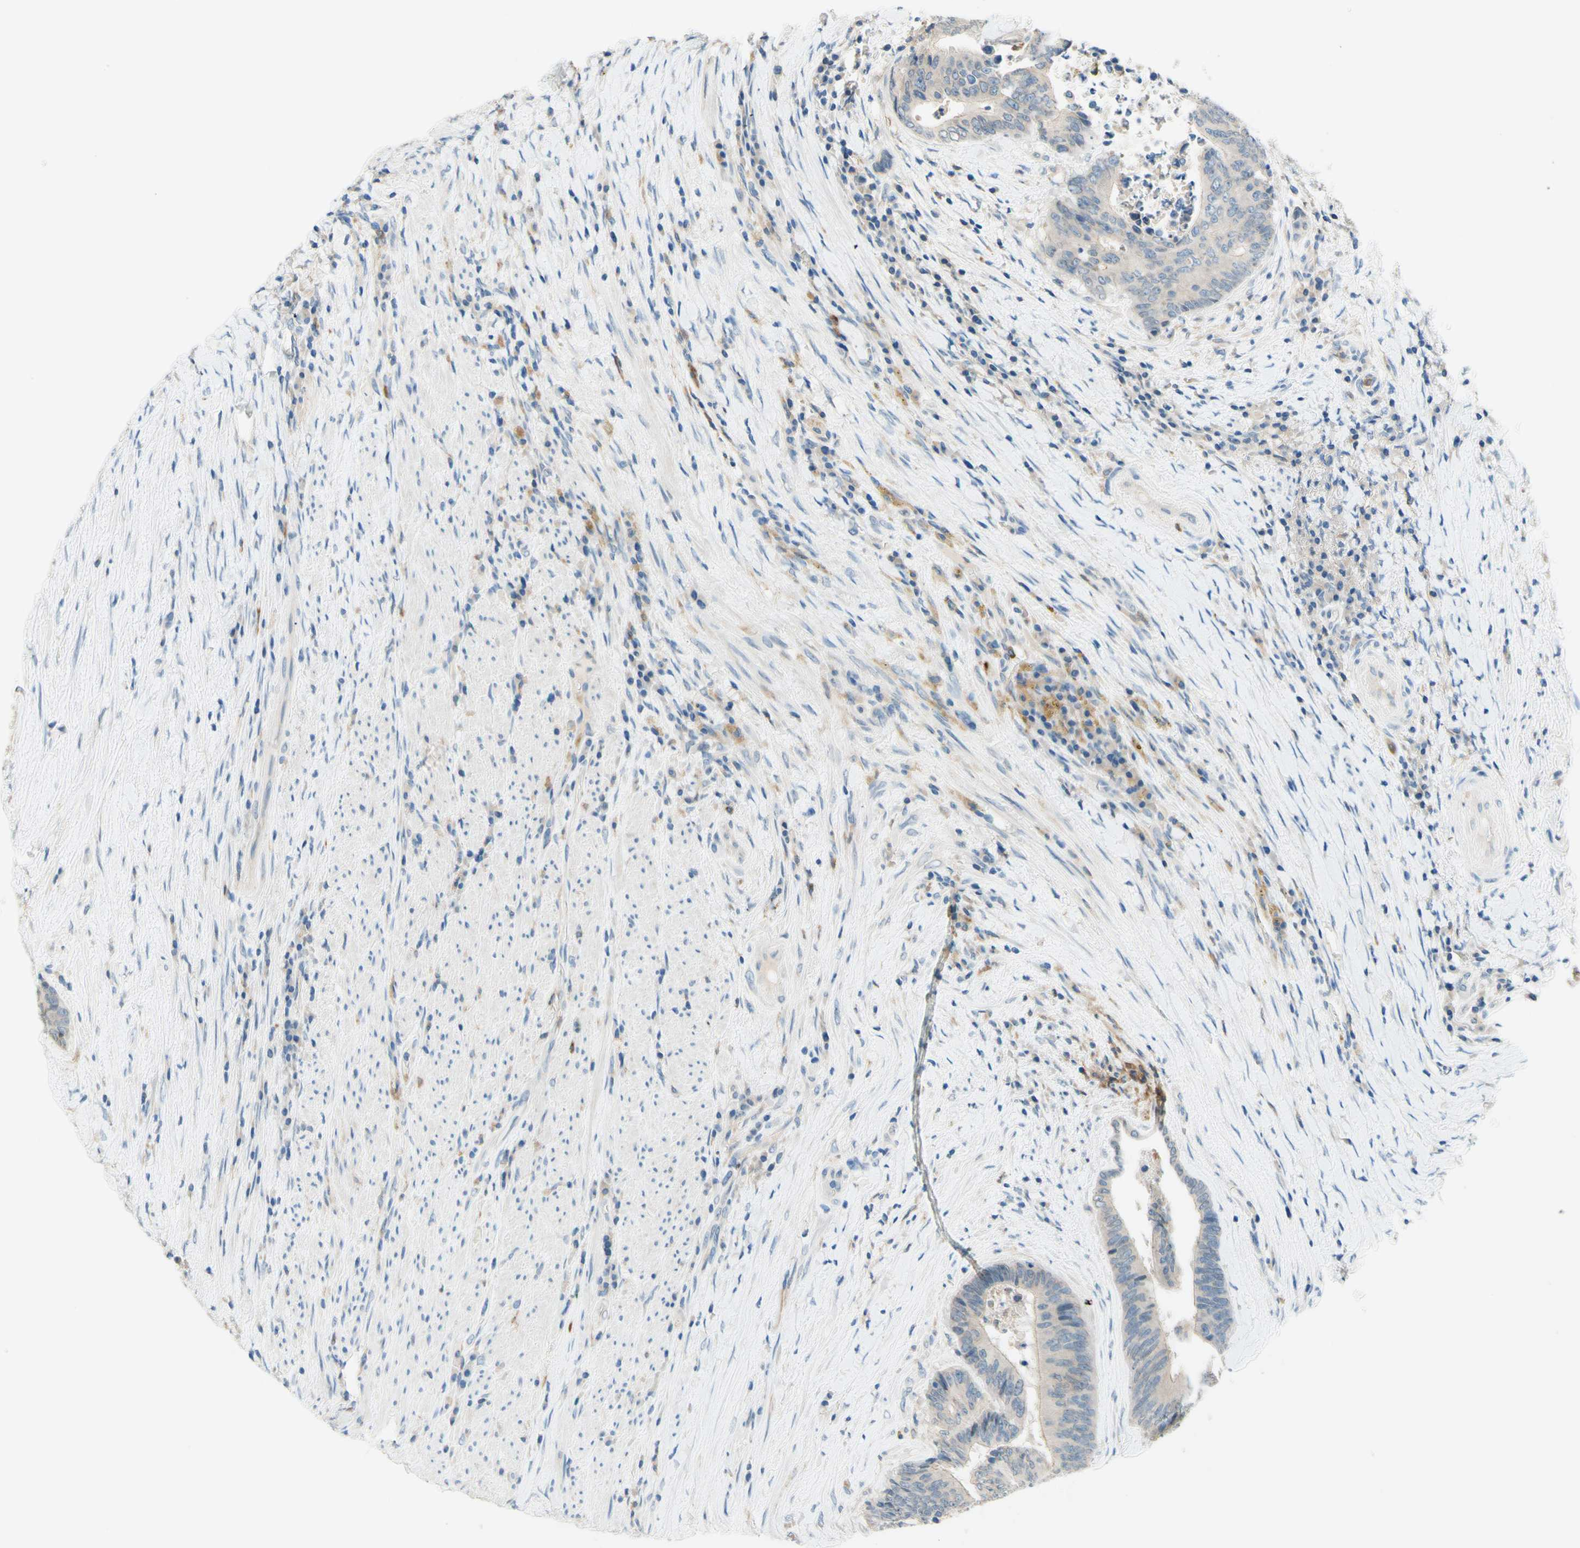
{"staining": {"intensity": "weak", "quantity": "<25%", "location": "cytoplasmic/membranous"}, "tissue": "colorectal cancer", "cell_type": "Tumor cells", "image_type": "cancer", "snomed": [{"axis": "morphology", "description": "Adenocarcinoma, NOS"}, {"axis": "topography", "description": "Rectum"}], "caption": "Tumor cells are negative for protein expression in human colorectal cancer (adenocarcinoma).", "gene": "SIGLEC9", "patient": {"sex": "male", "age": 72}}